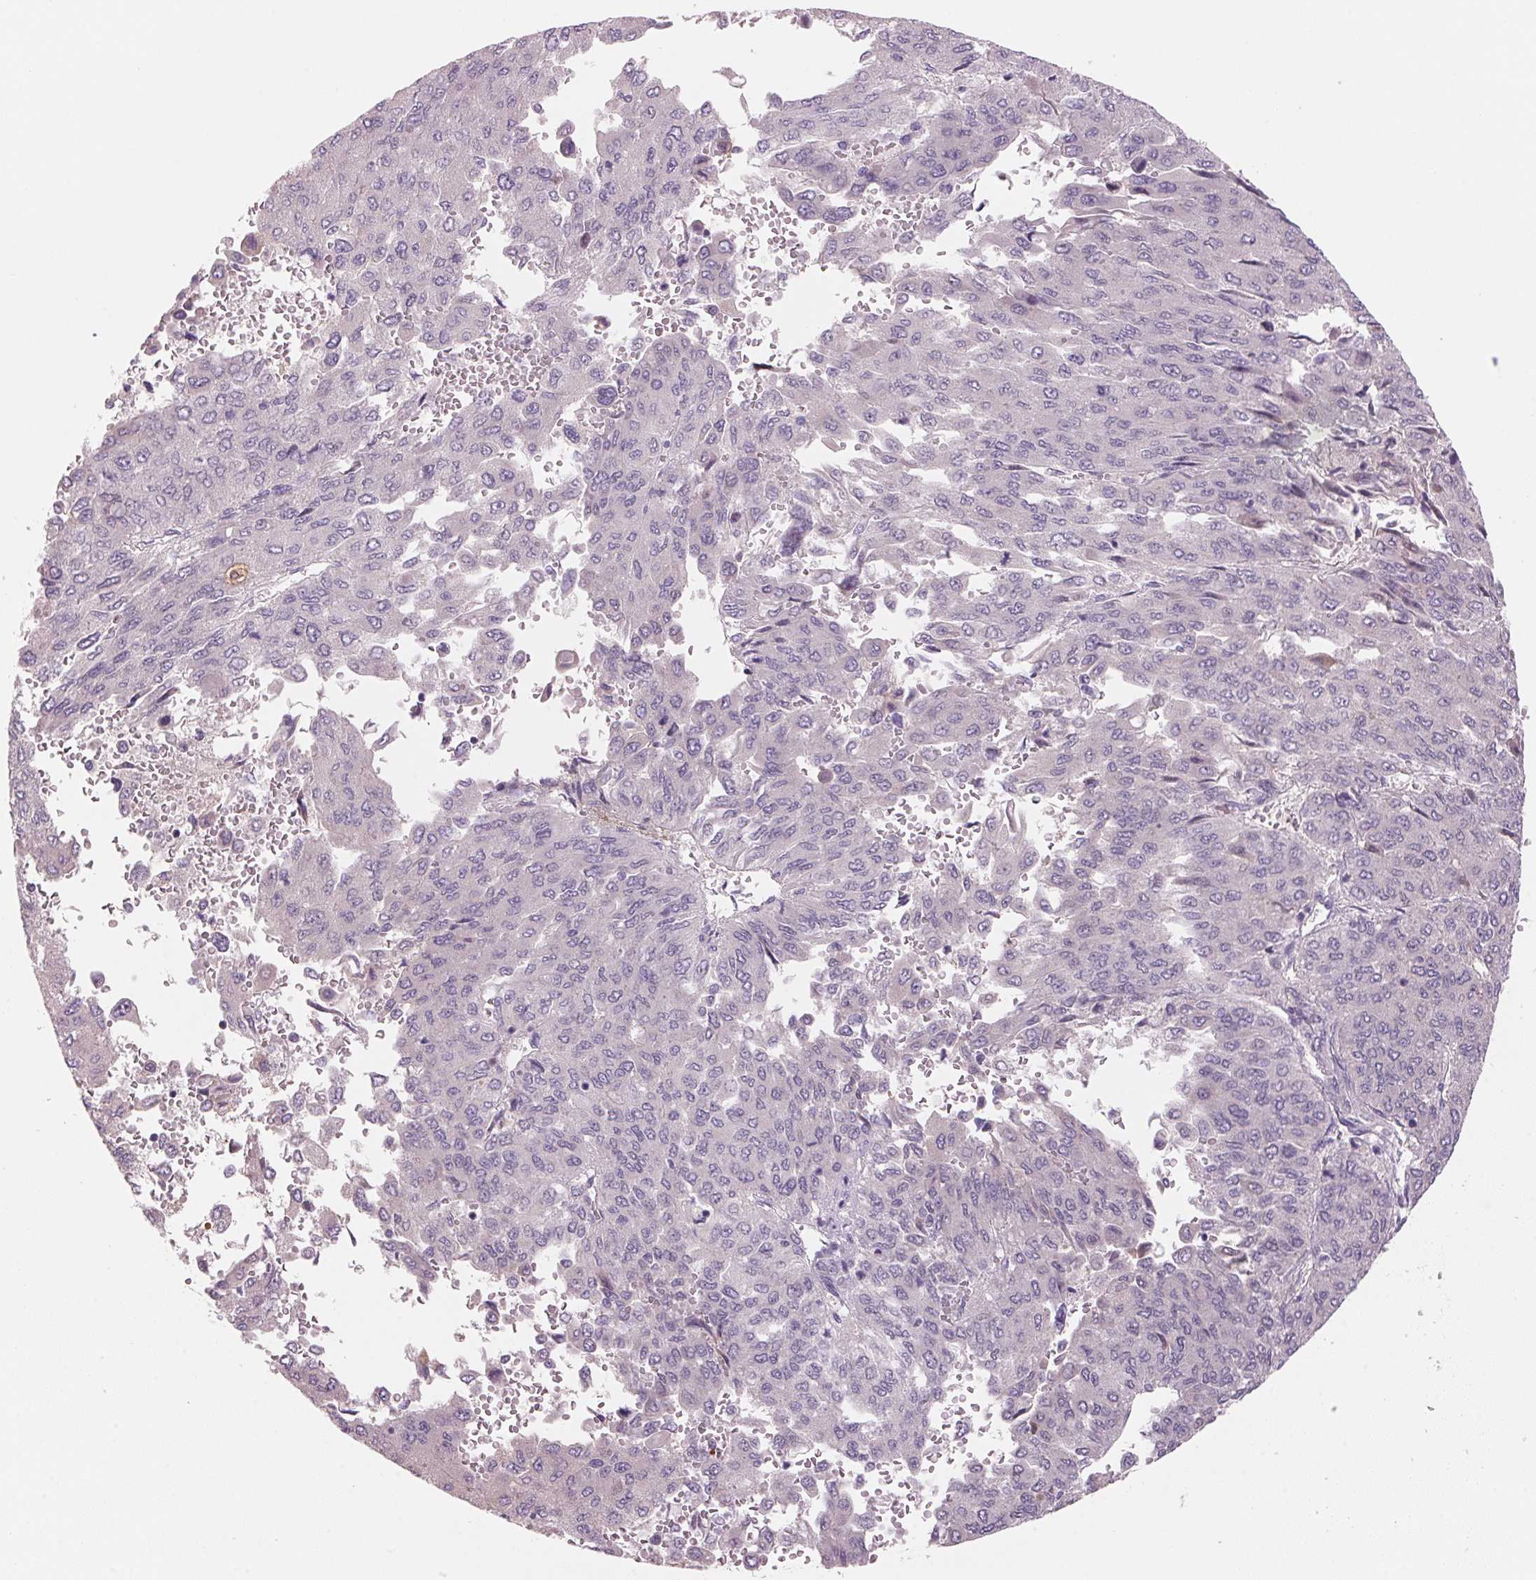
{"staining": {"intensity": "negative", "quantity": "none", "location": "none"}, "tissue": "liver cancer", "cell_type": "Tumor cells", "image_type": "cancer", "snomed": [{"axis": "morphology", "description": "Carcinoma, Hepatocellular, NOS"}, {"axis": "topography", "description": "Liver"}], "caption": "DAB (3,3'-diaminobenzidine) immunohistochemical staining of liver cancer shows no significant positivity in tumor cells.", "gene": "ADAM20", "patient": {"sex": "female", "age": 41}}